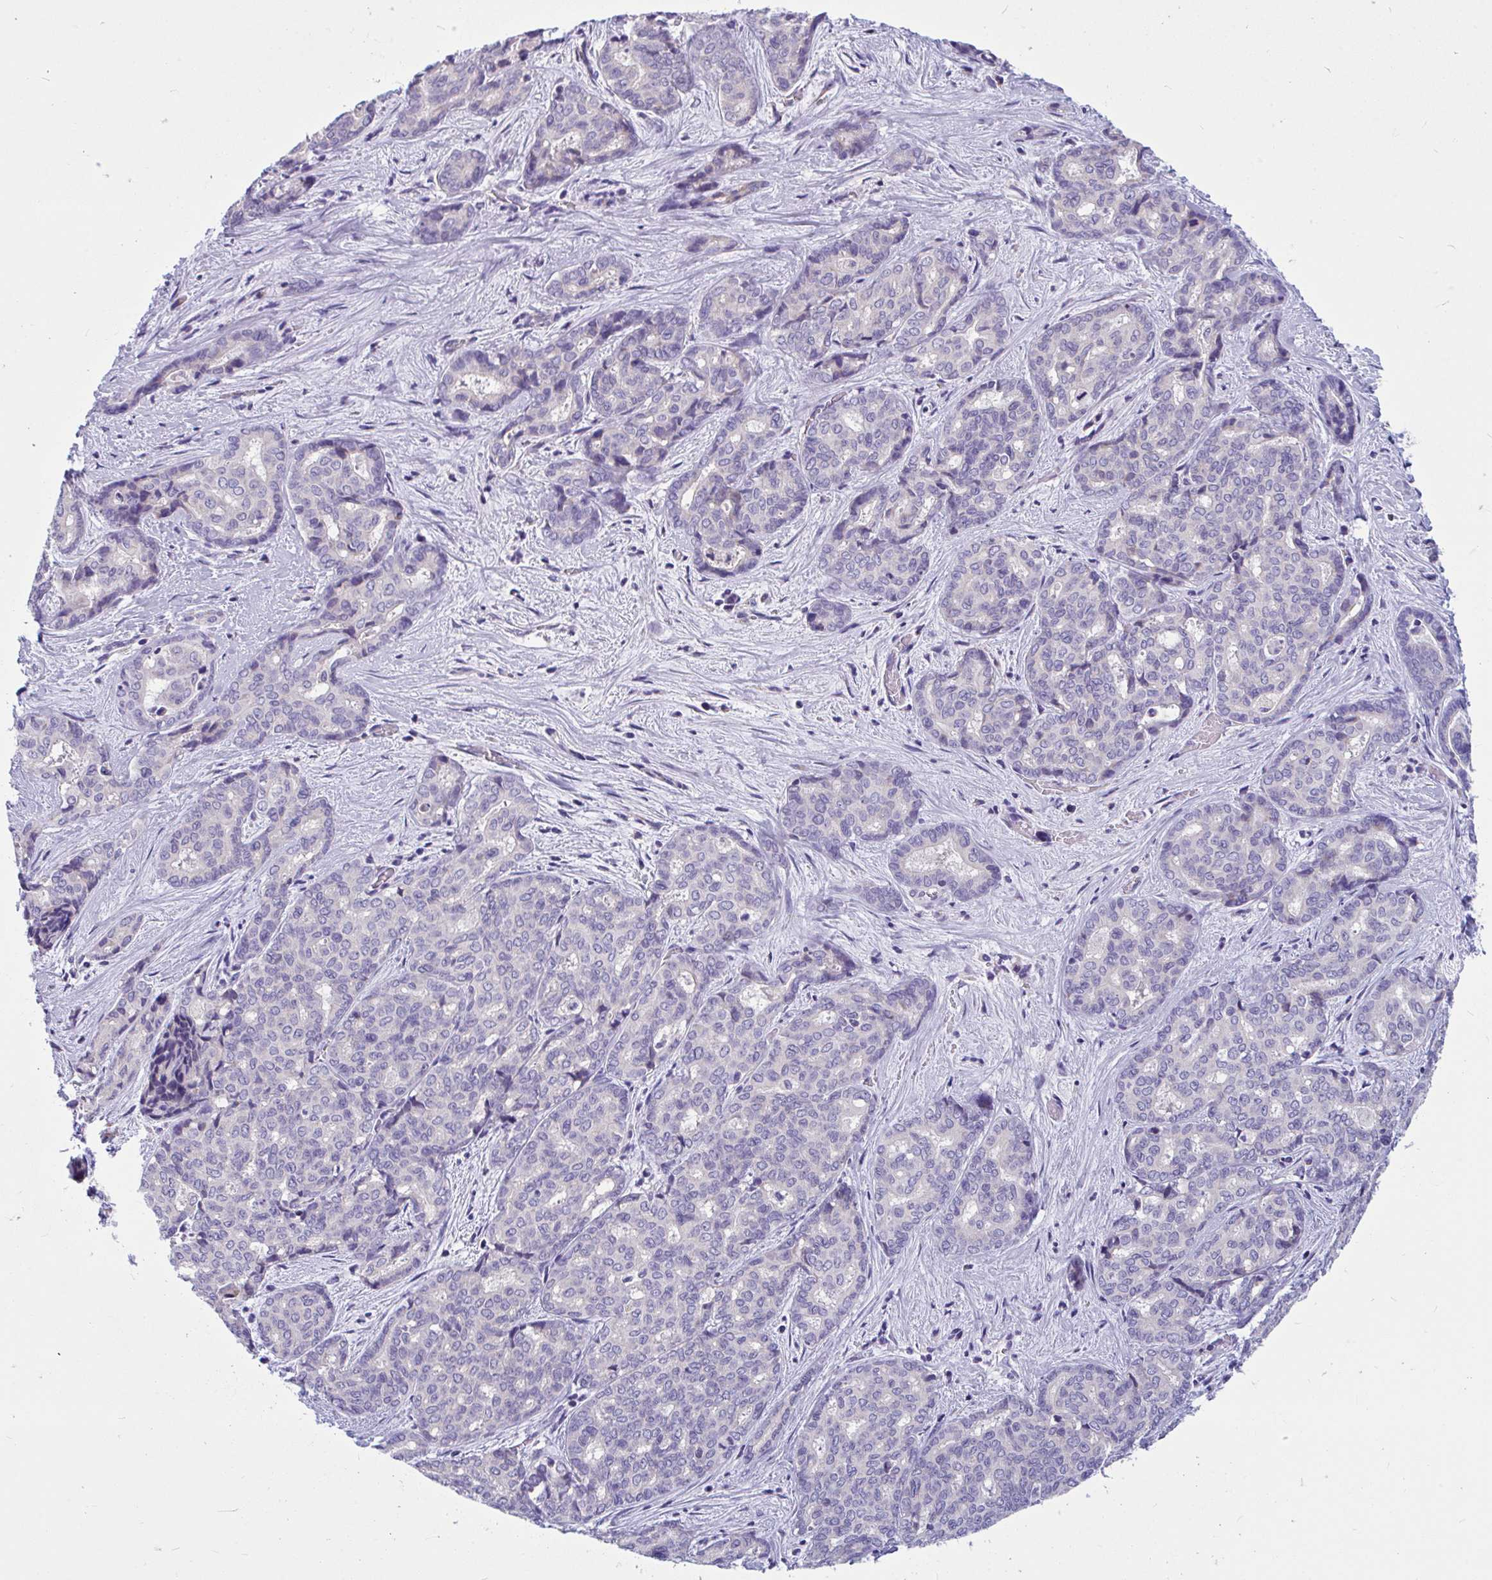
{"staining": {"intensity": "negative", "quantity": "none", "location": "none"}, "tissue": "liver cancer", "cell_type": "Tumor cells", "image_type": "cancer", "snomed": [{"axis": "morphology", "description": "Cholangiocarcinoma"}, {"axis": "topography", "description": "Liver"}], "caption": "This is an immunohistochemistry image of human liver cancer. There is no staining in tumor cells.", "gene": "OR13A1", "patient": {"sex": "female", "age": 64}}